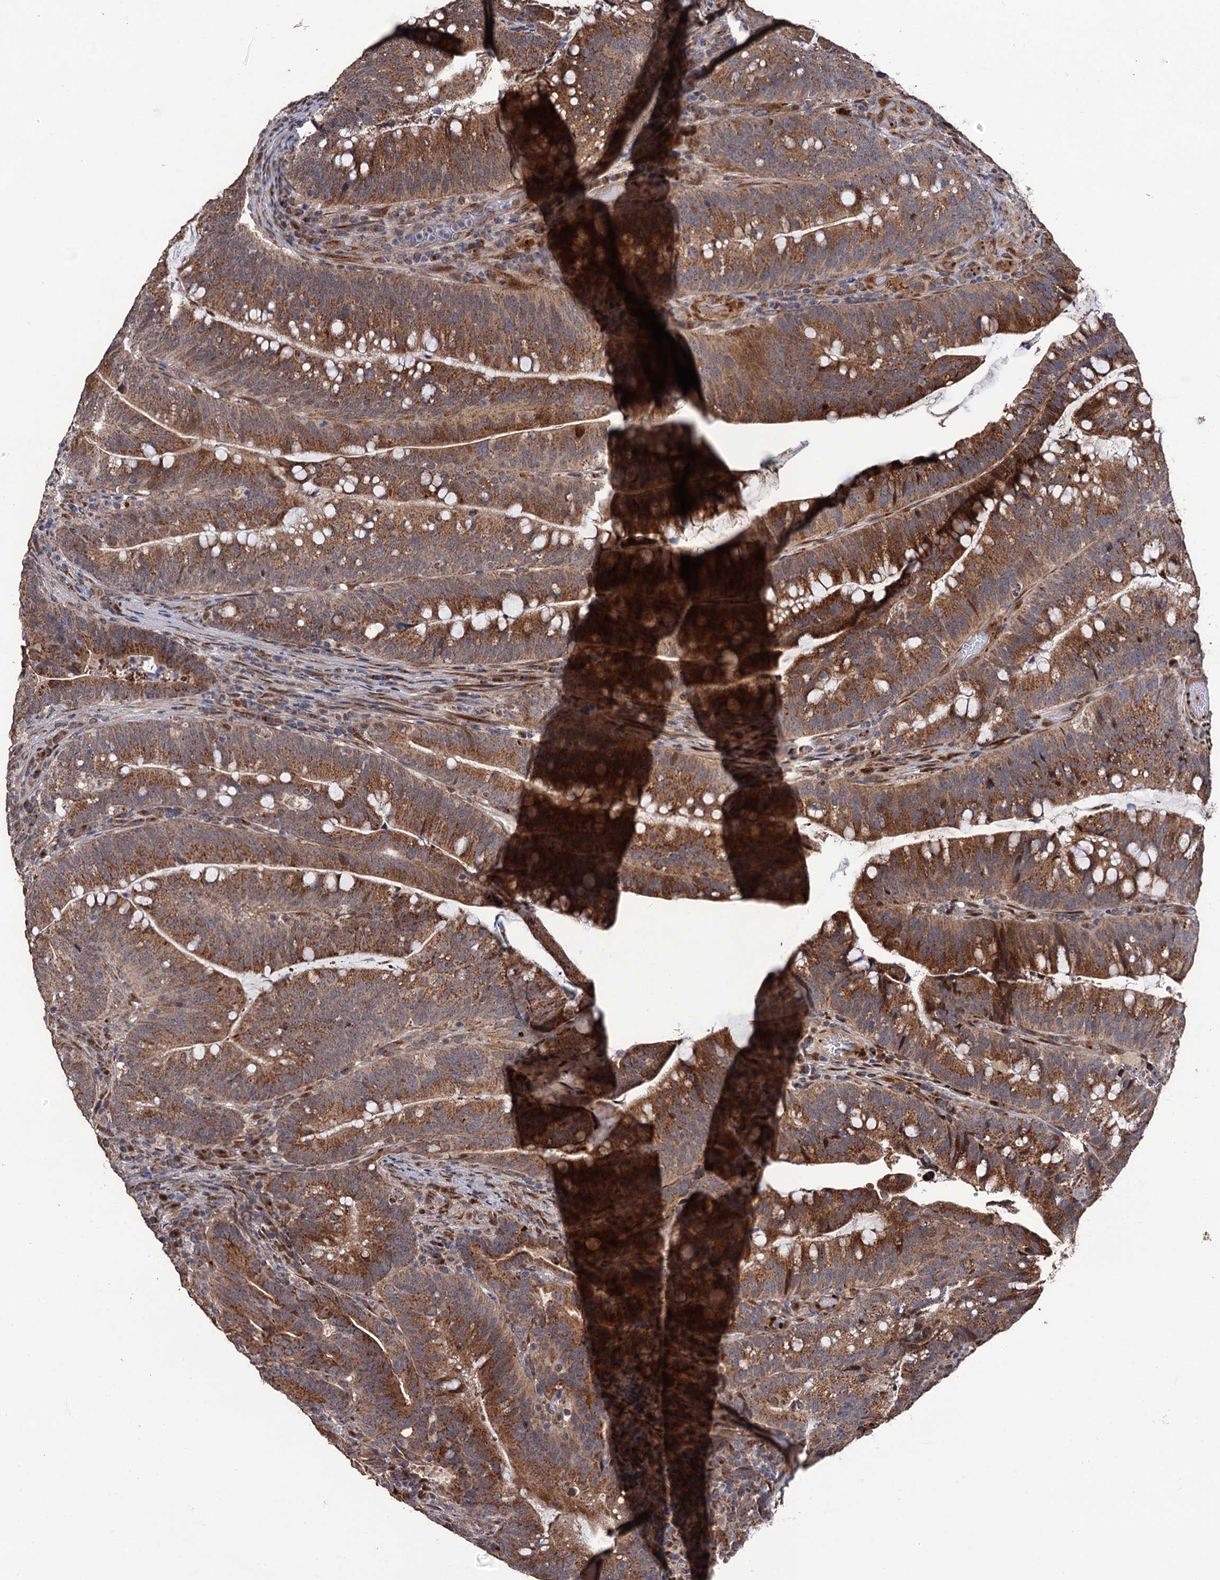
{"staining": {"intensity": "moderate", "quantity": ">75%", "location": "cytoplasmic/membranous"}, "tissue": "colorectal cancer", "cell_type": "Tumor cells", "image_type": "cancer", "snomed": [{"axis": "morphology", "description": "Adenocarcinoma, NOS"}, {"axis": "topography", "description": "Colon"}], "caption": "Immunohistochemistry of human adenocarcinoma (colorectal) reveals medium levels of moderate cytoplasmic/membranous expression in about >75% of tumor cells.", "gene": "LRRC63", "patient": {"sex": "female", "age": 66}}